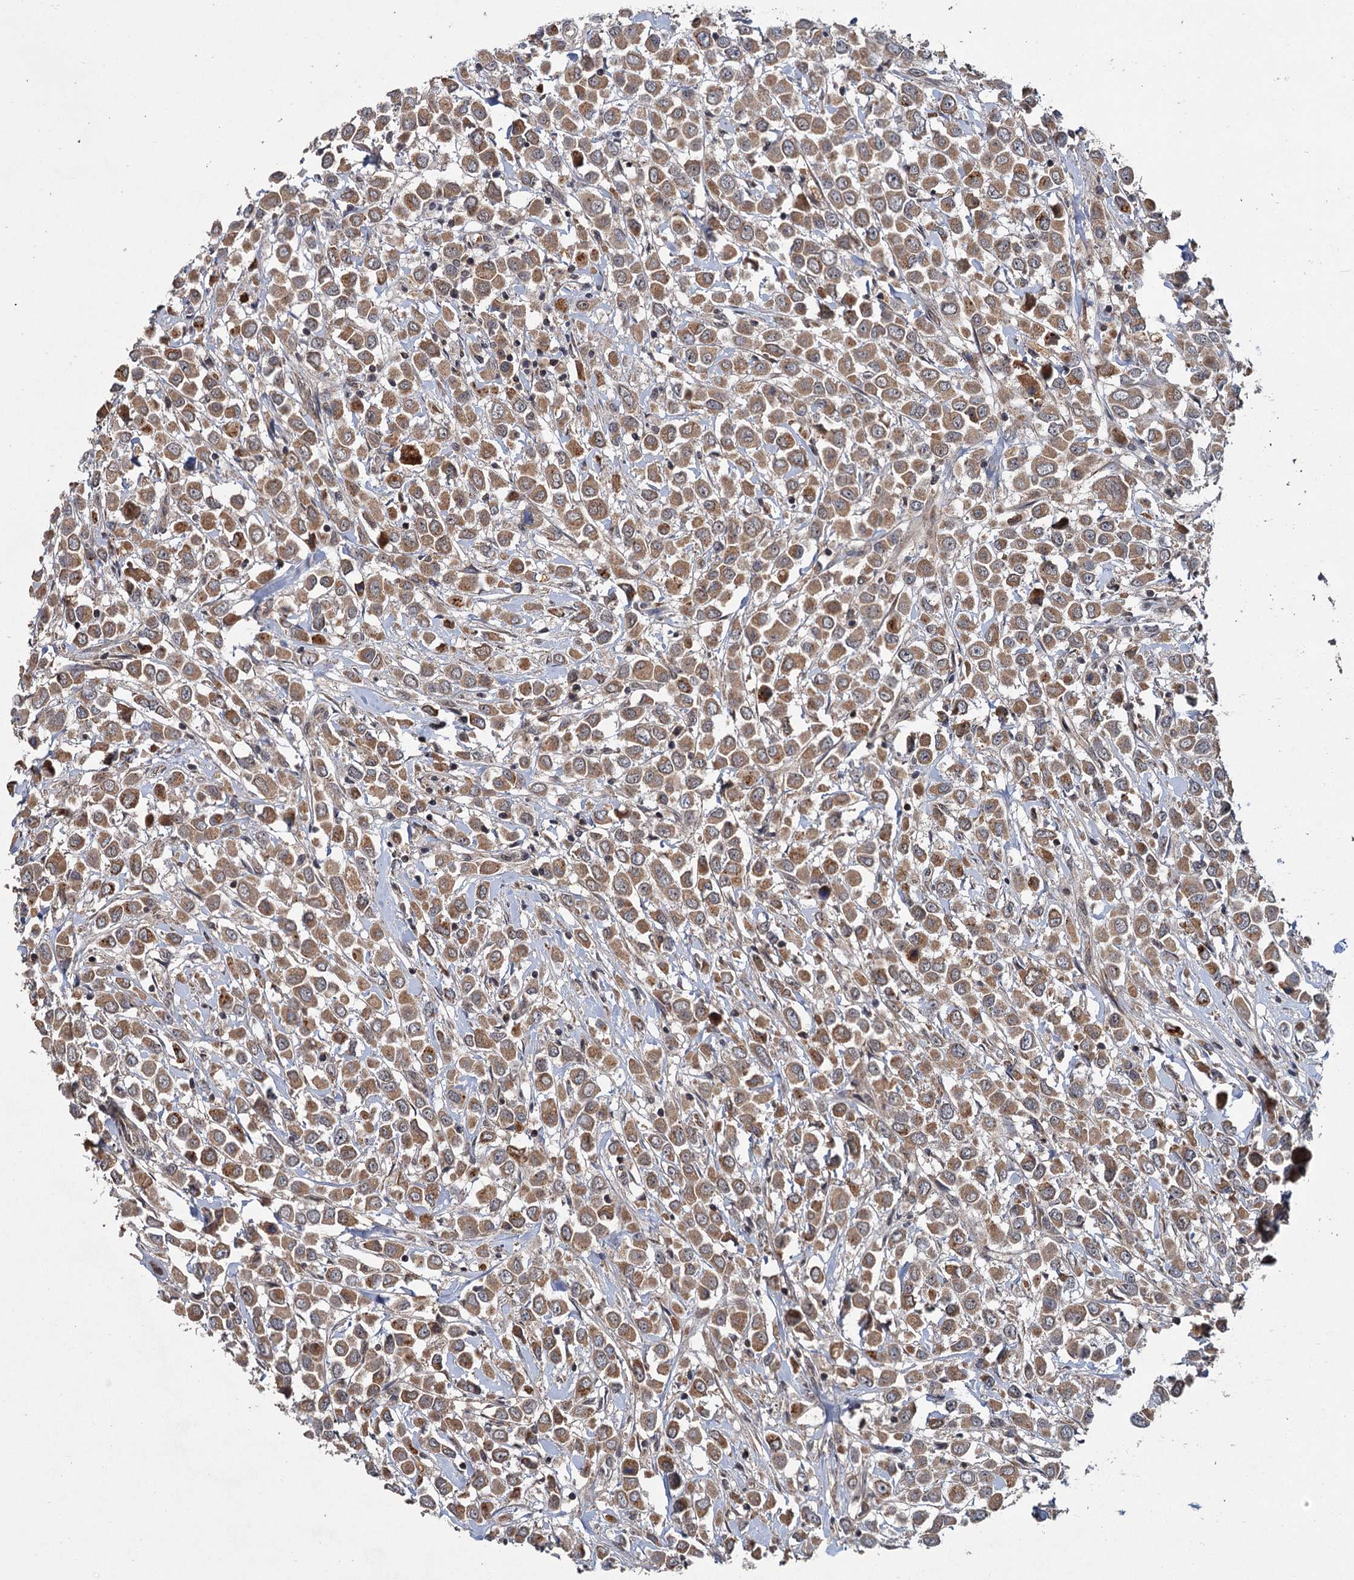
{"staining": {"intensity": "moderate", "quantity": ">75%", "location": "cytoplasmic/membranous"}, "tissue": "breast cancer", "cell_type": "Tumor cells", "image_type": "cancer", "snomed": [{"axis": "morphology", "description": "Duct carcinoma"}, {"axis": "topography", "description": "Breast"}], "caption": "Invasive ductal carcinoma (breast) stained with immunohistochemistry demonstrates moderate cytoplasmic/membranous positivity in about >75% of tumor cells.", "gene": "KANSL2", "patient": {"sex": "female", "age": 61}}